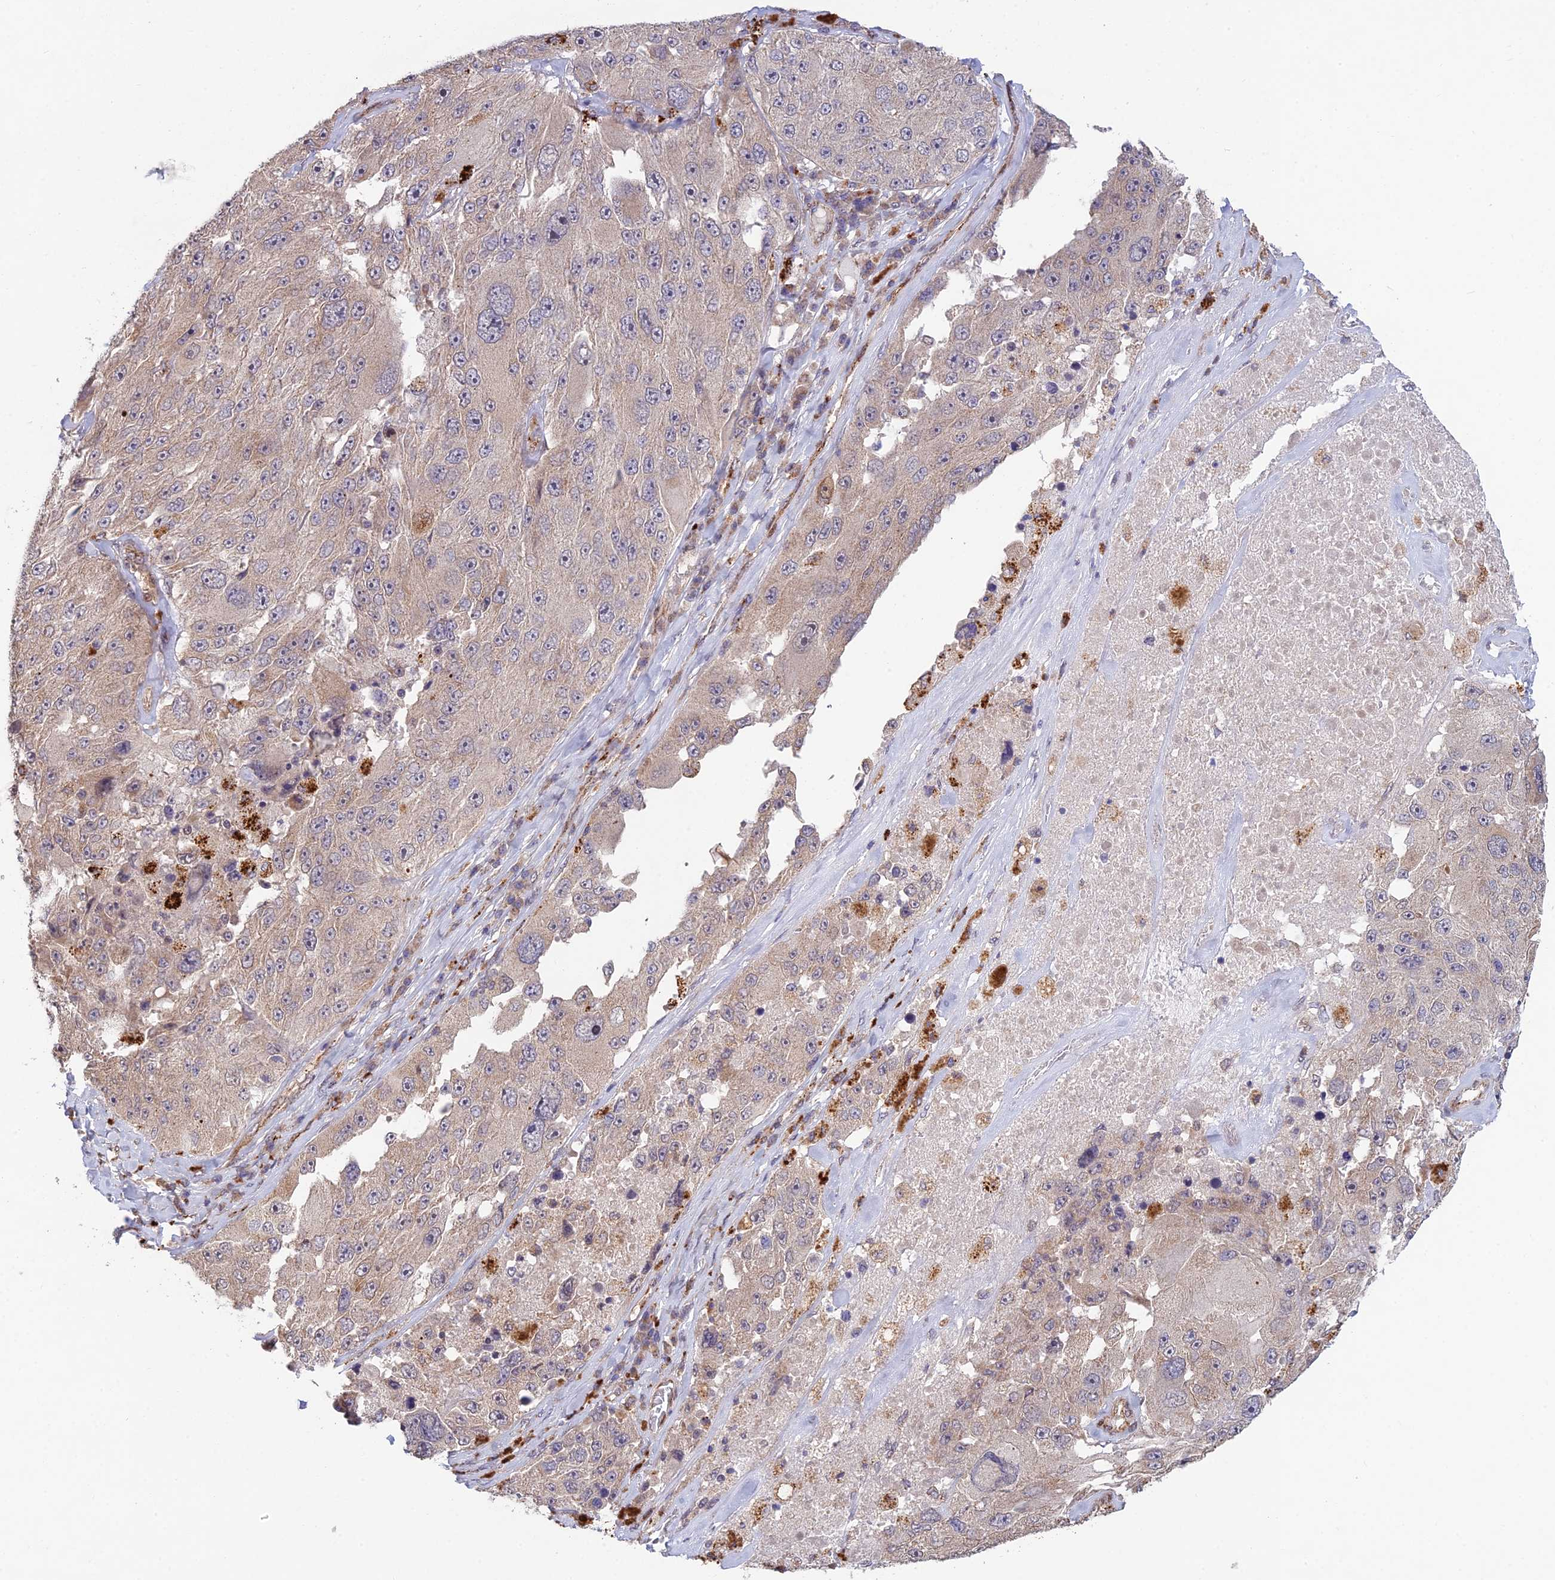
{"staining": {"intensity": "weak", "quantity": "<25%", "location": "cytoplasmic/membranous"}, "tissue": "melanoma", "cell_type": "Tumor cells", "image_type": "cancer", "snomed": [{"axis": "morphology", "description": "Malignant melanoma, Metastatic site"}, {"axis": "topography", "description": "Lymph node"}], "caption": "Immunohistochemistry of malignant melanoma (metastatic site) displays no expression in tumor cells.", "gene": "FOXS1", "patient": {"sex": "male", "age": 62}}